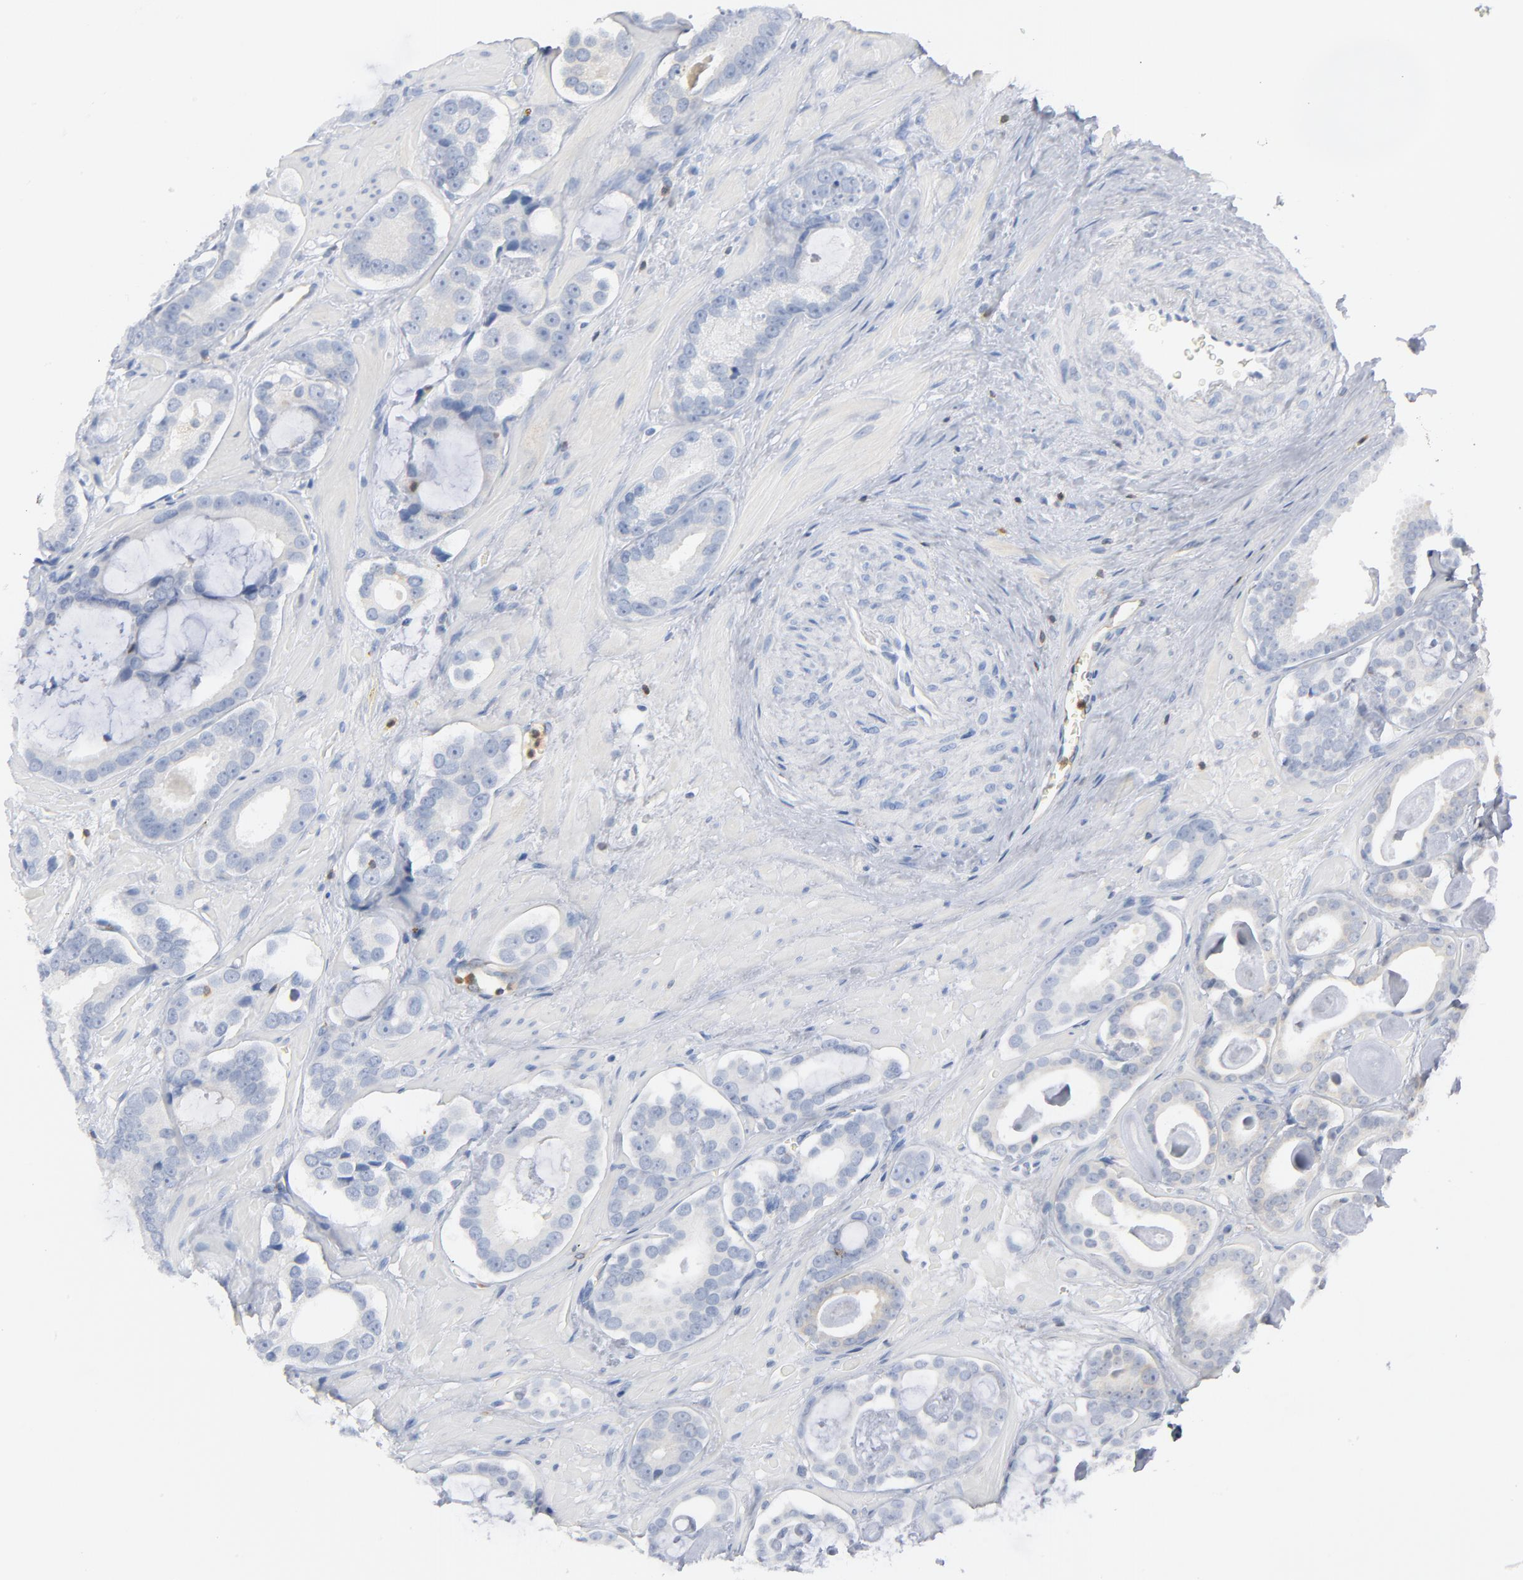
{"staining": {"intensity": "negative", "quantity": "none", "location": "none"}, "tissue": "prostate cancer", "cell_type": "Tumor cells", "image_type": "cancer", "snomed": [{"axis": "morphology", "description": "Adenocarcinoma, Low grade"}, {"axis": "topography", "description": "Prostate"}], "caption": "Photomicrograph shows no protein staining in tumor cells of prostate adenocarcinoma (low-grade) tissue.", "gene": "PTK2B", "patient": {"sex": "male", "age": 57}}